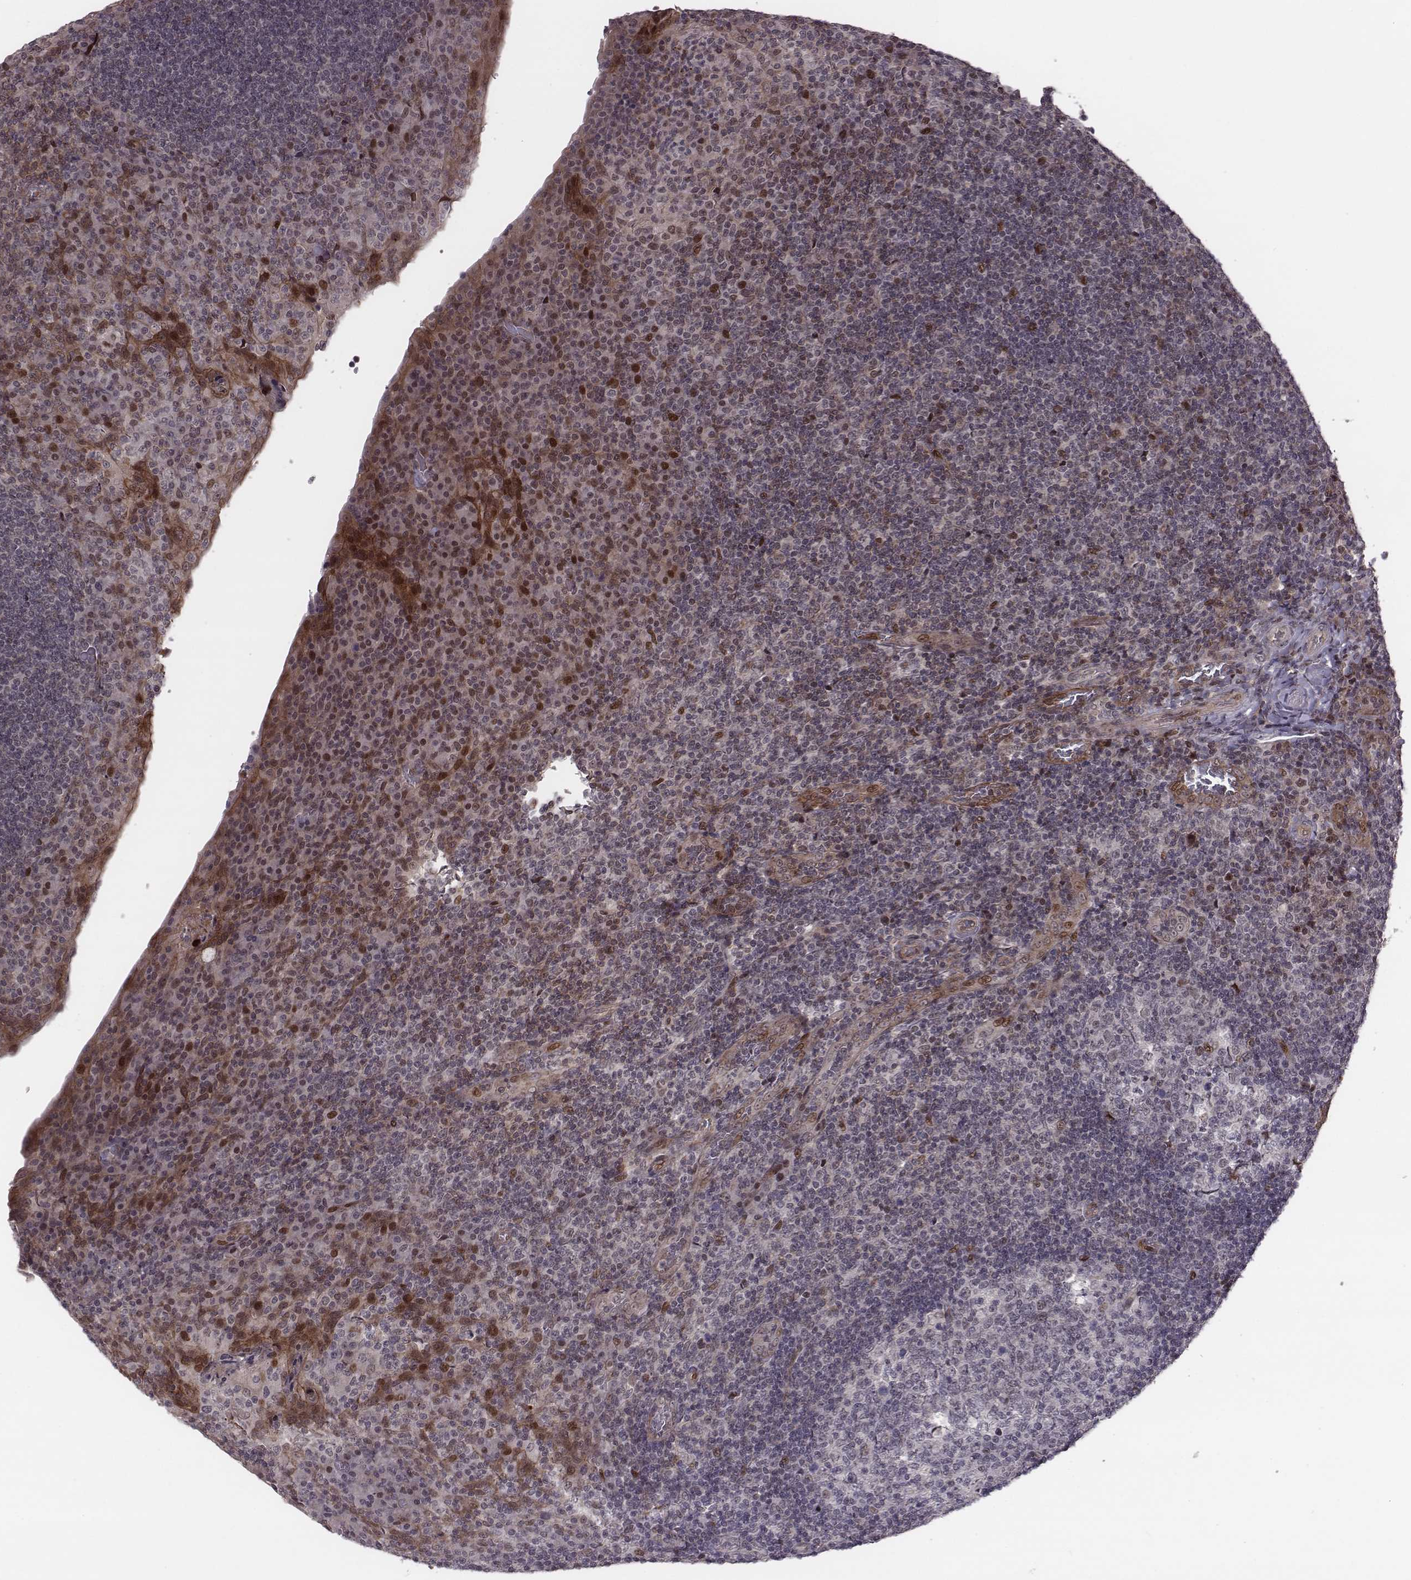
{"staining": {"intensity": "negative", "quantity": "none", "location": "none"}, "tissue": "tonsil", "cell_type": "Germinal center cells", "image_type": "normal", "snomed": [{"axis": "morphology", "description": "Normal tissue, NOS"}, {"axis": "topography", "description": "Tonsil"}], "caption": "IHC micrograph of benign human tonsil stained for a protein (brown), which shows no expression in germinal center cells. (Immunohistochemistry, brightfield microscopy, high magnification).", "gene": "RPL3", "patient": {"sex": "male", "age": 17}}